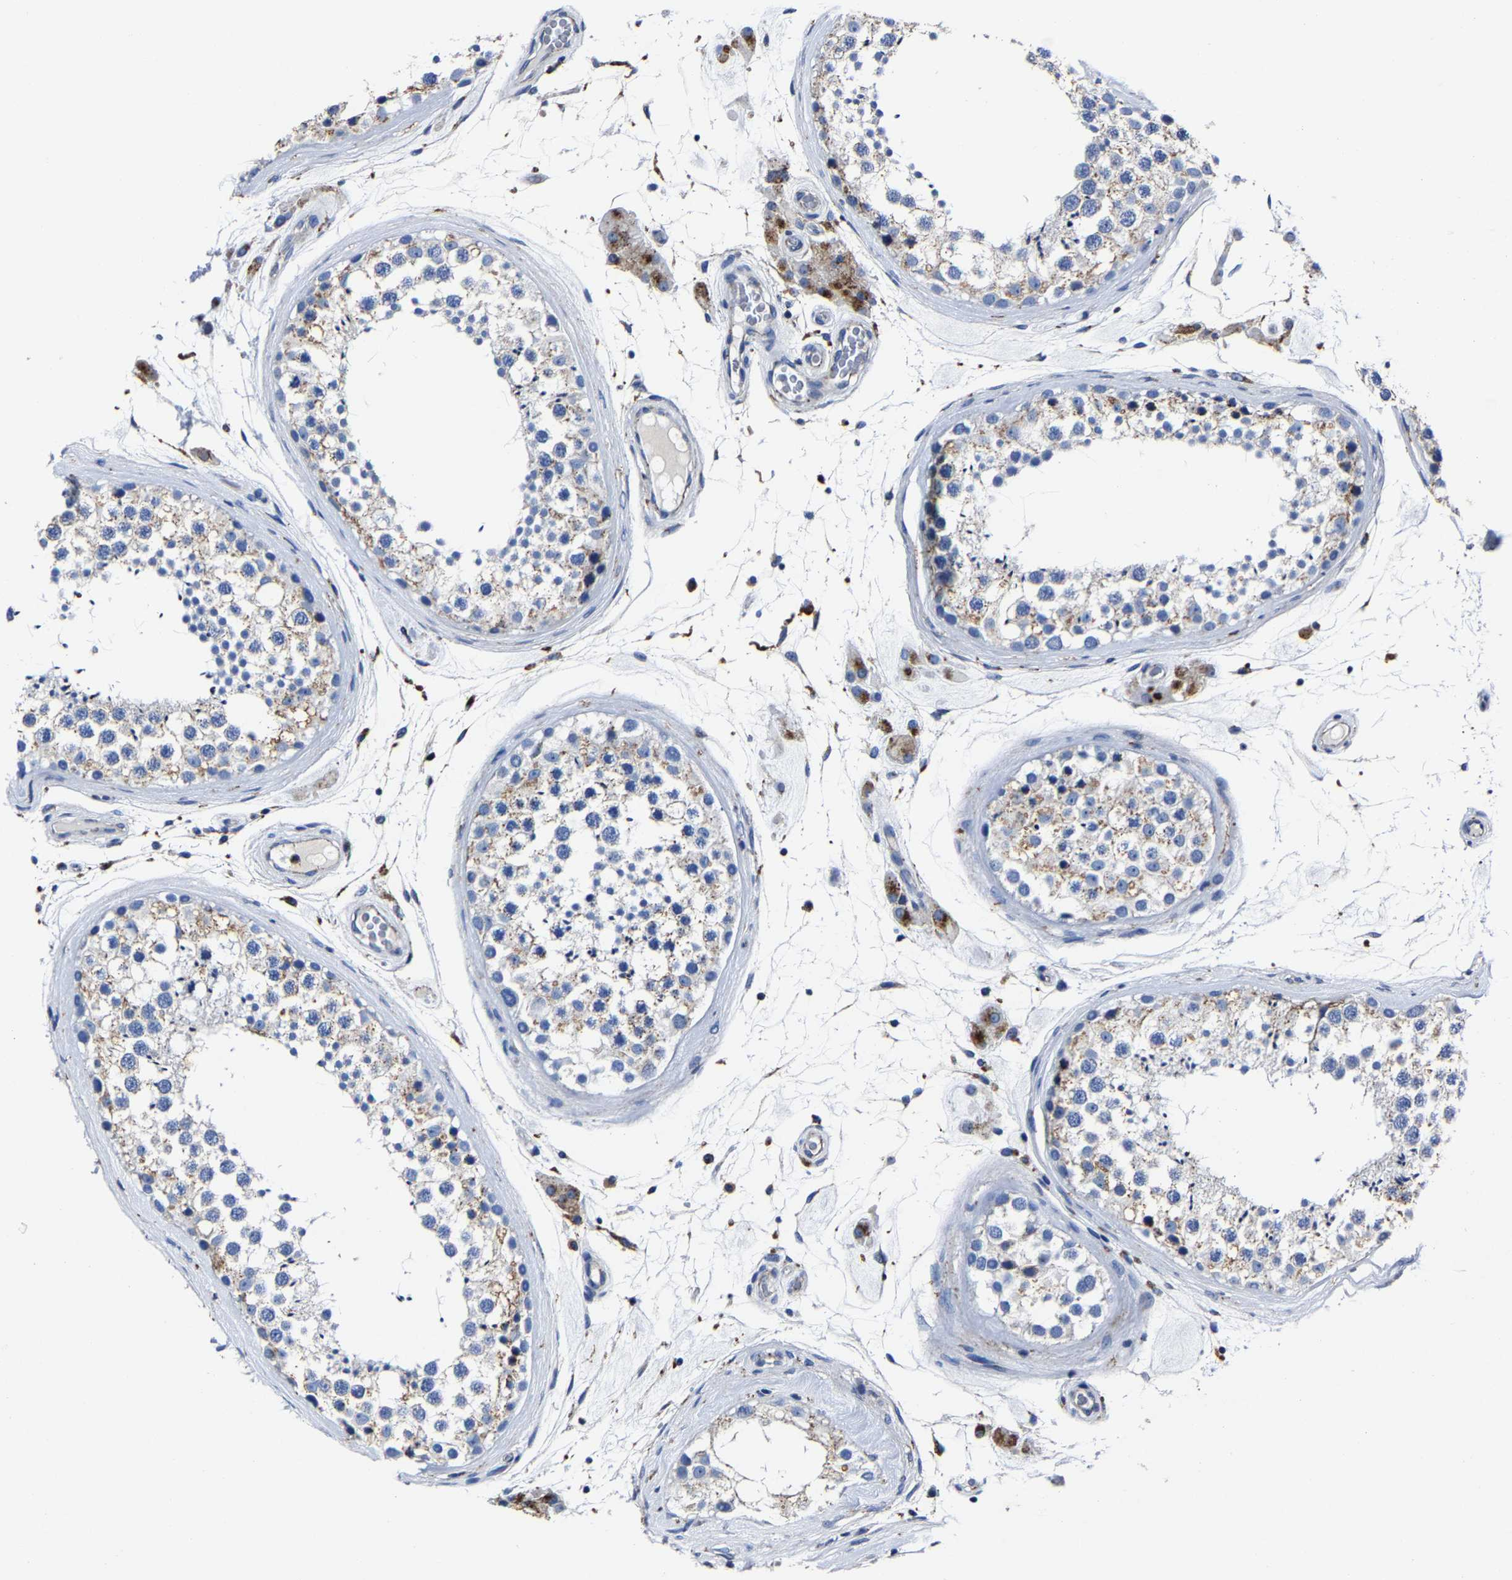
{"staining": {"intensity": "weak", "quantity": "25%-75%", "location": "cytoplasmic/membranous"}, "tissue": "testis", "cell_type": "Cells in seminiferous ducts", "image_type": "normal", "snomed": [{"axis": "morphology", "description": "Normal tissue, NOS"}, {"axis": "topography", "description": "Testis"}], "caption": "A low amount of weak cytoplasmic/membranous staining is seen in approximately 25%-75% of cells in seminiferous ducts in benign testis. (DAB (3,3'-diaminobenzidine) = brown stain, brightfield microscopy at high magnification).", "gene": "LAMTOR4", "patient": {"sex": "male", "age": 46}}